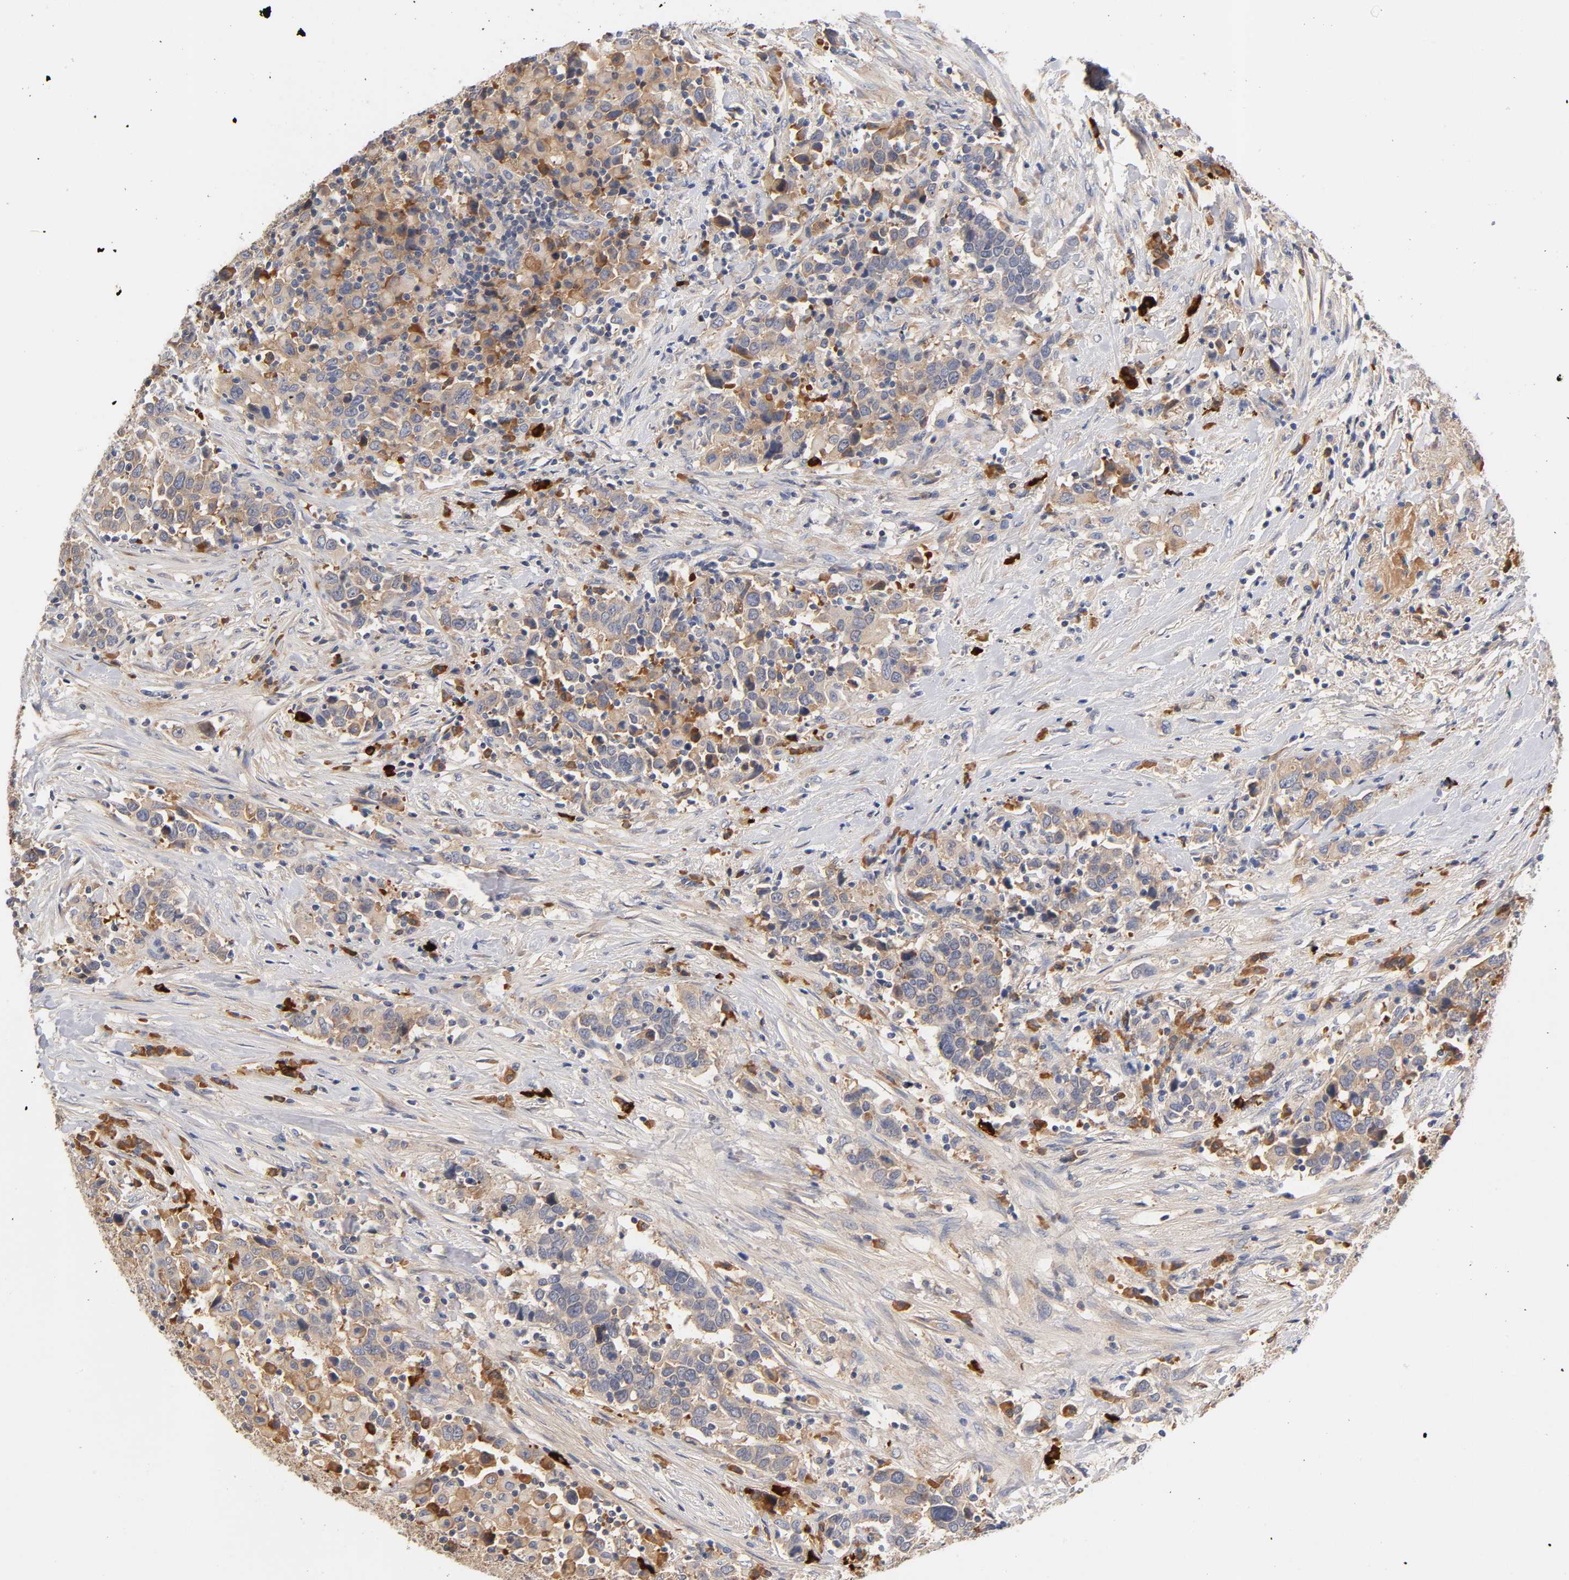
{"staining": {"intensity": "moderate", "quantity": ">75%", "location": "cytoplasmic/membranous"}, "tissue": "urothelial cancer", "cell_type": "Tumor cells", "image_type": "cancer", "snomed": [{"axis": "morphology", "description": "Urothelial carcinoma, High grade"}, {"axis": "topography", "description": "Urinary bladder"}], "caption": "About >75% of tumor cells in human urothelial cancer reveal moderate cytoplasmic/membranous protein expression as visualized by brown immunohistochemical staining.", "gene": "RPS29", "patient": {"sex": "male", "age": 61}}